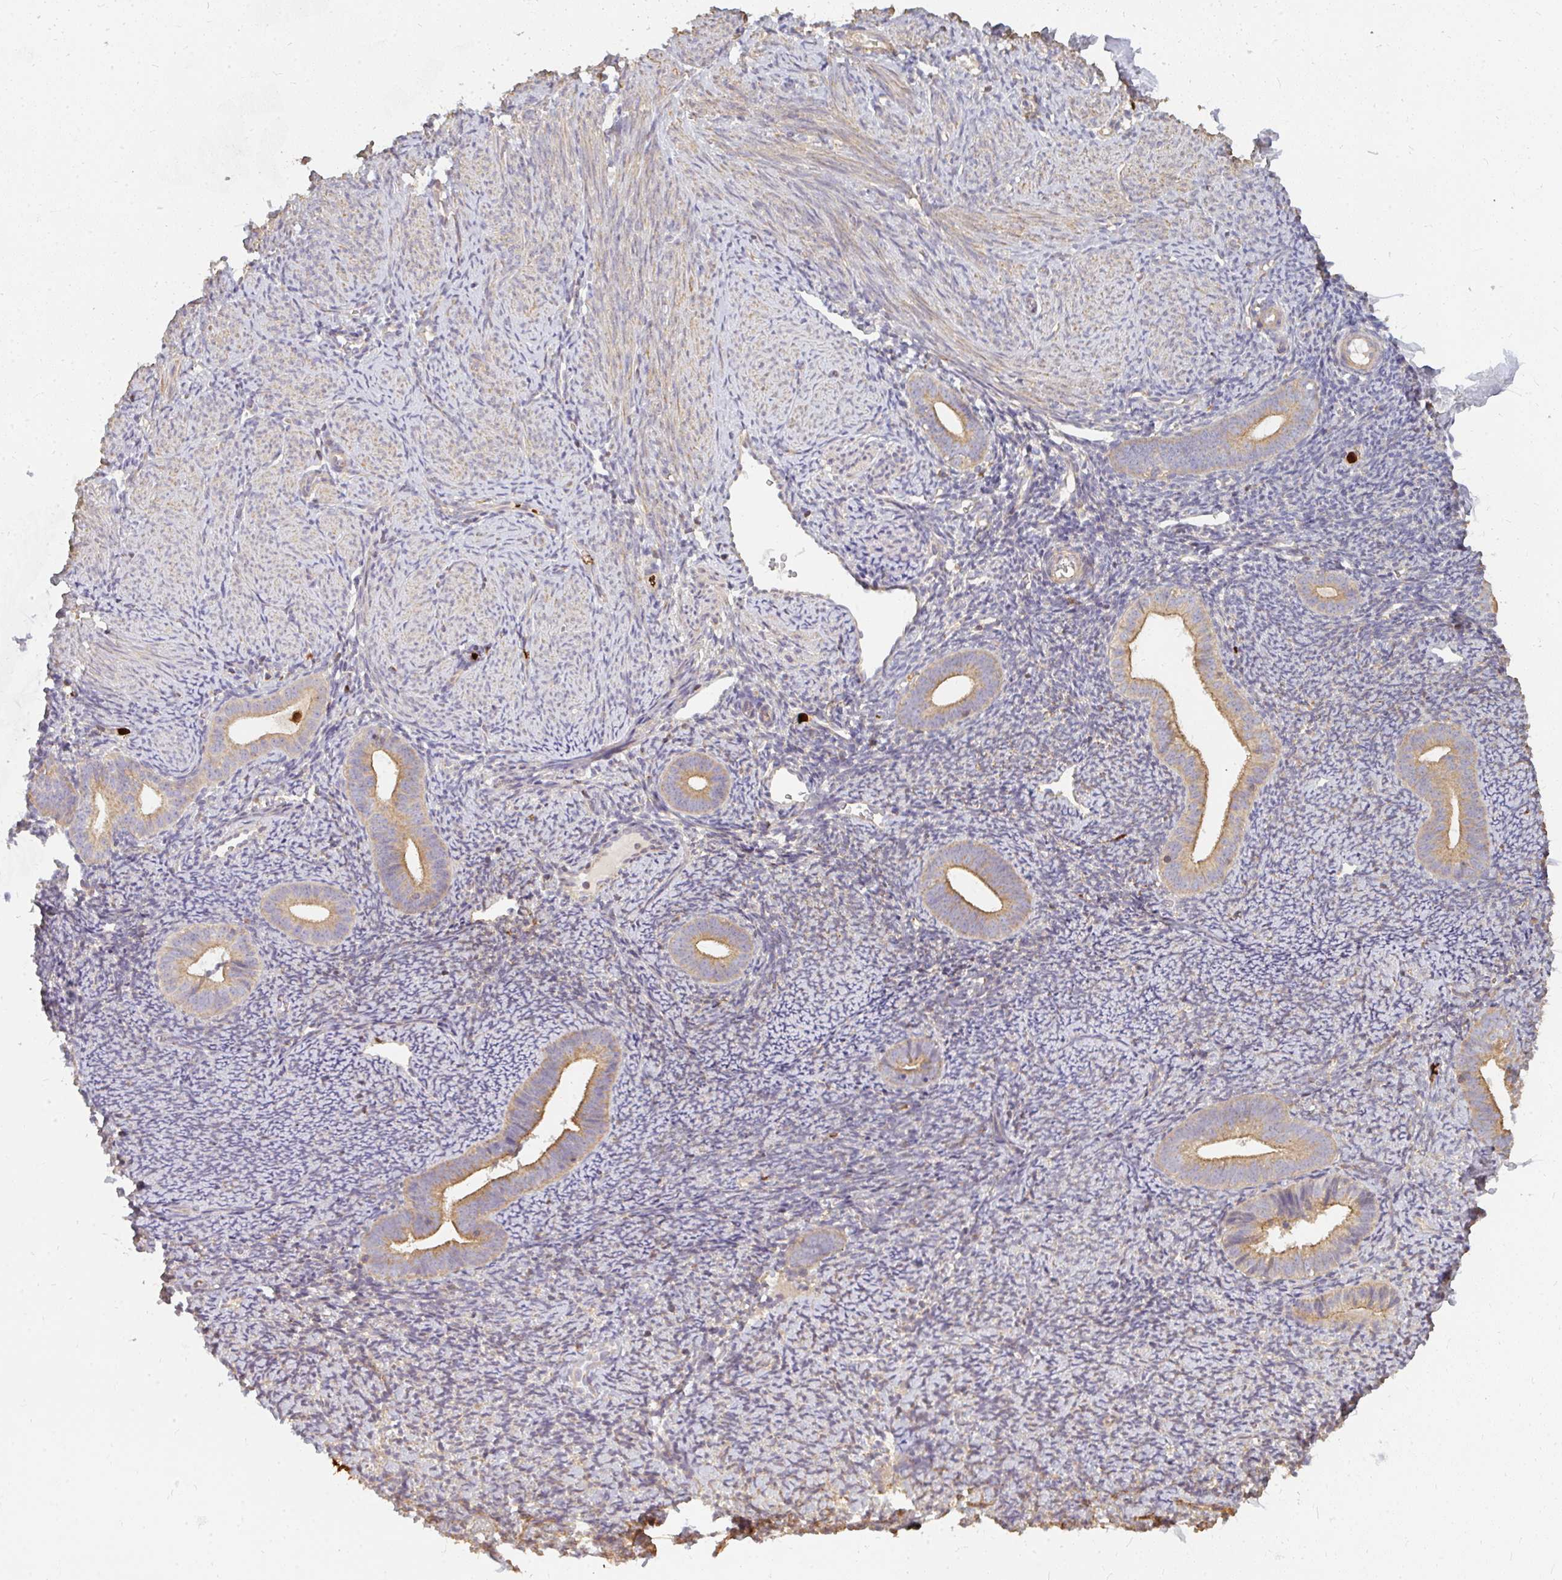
{"staining": {"intensity": "negative", "quantity": "none", "location": "none"}, "tissue": "endometrium", "cell_type": "Cells in endometrial stroma", "image_type": "normal", "snomed": [{"axis": "morphology", "description": "Normal tissue, NOS"}, {"axis": "topography", "description": "Endometrium"}], "caption": "DAB (3,3'-diaminobenzidine) immunohistochemical staining of unremarkable human endometrium exhibits no significant positivity in cells in endometrial stroma. The staining is performed using DAB (3,3'-diaminobenzidine) brown chromogen with nuclei counter-stained in using hematoxylin.", "gene": "CNTRL", "patient": {"sex": "female", "age": 39}}